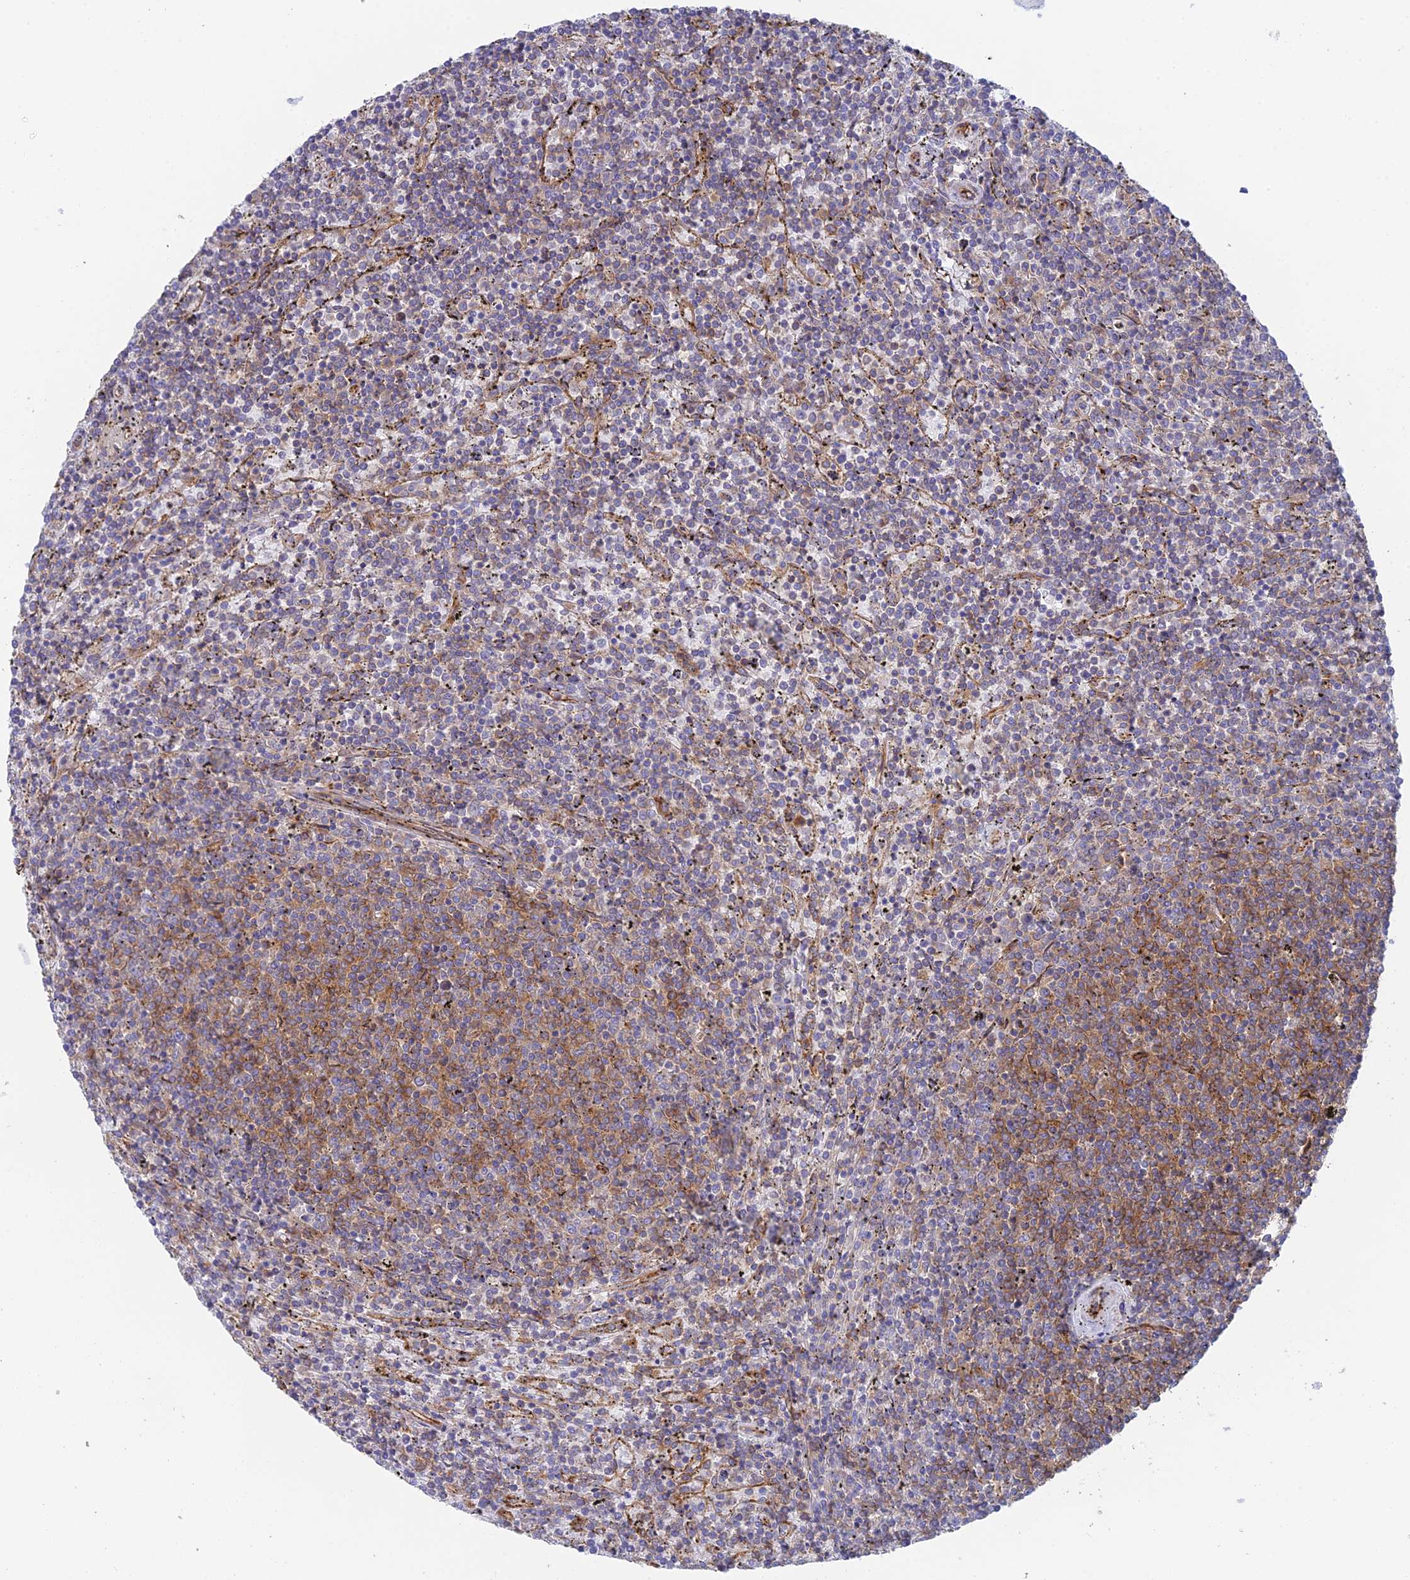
{"staining": {"intensity": "moderate", "quantity": "25%-75%", "location": "cytoplasmic/membranous"}, "tissue": "lymphoma", "cell_type": "Tumor cells", "image_type": "cancer", "snomed": [{"axis": "morphology", "description": "Malignant lymphoma, non-Hodgkin's type, Low grade"}, {"axis": "topography", "description": "Spleen"}], "caption": "Protein staining shows moderate cytoplasmic/membranous expression in about 25%-75% of tumor cells in malignant lymphoma, non-Hodgkin's type (low-grade).", "gene": "CCDC69", "patient": {"sex": "female", "age": 50}}